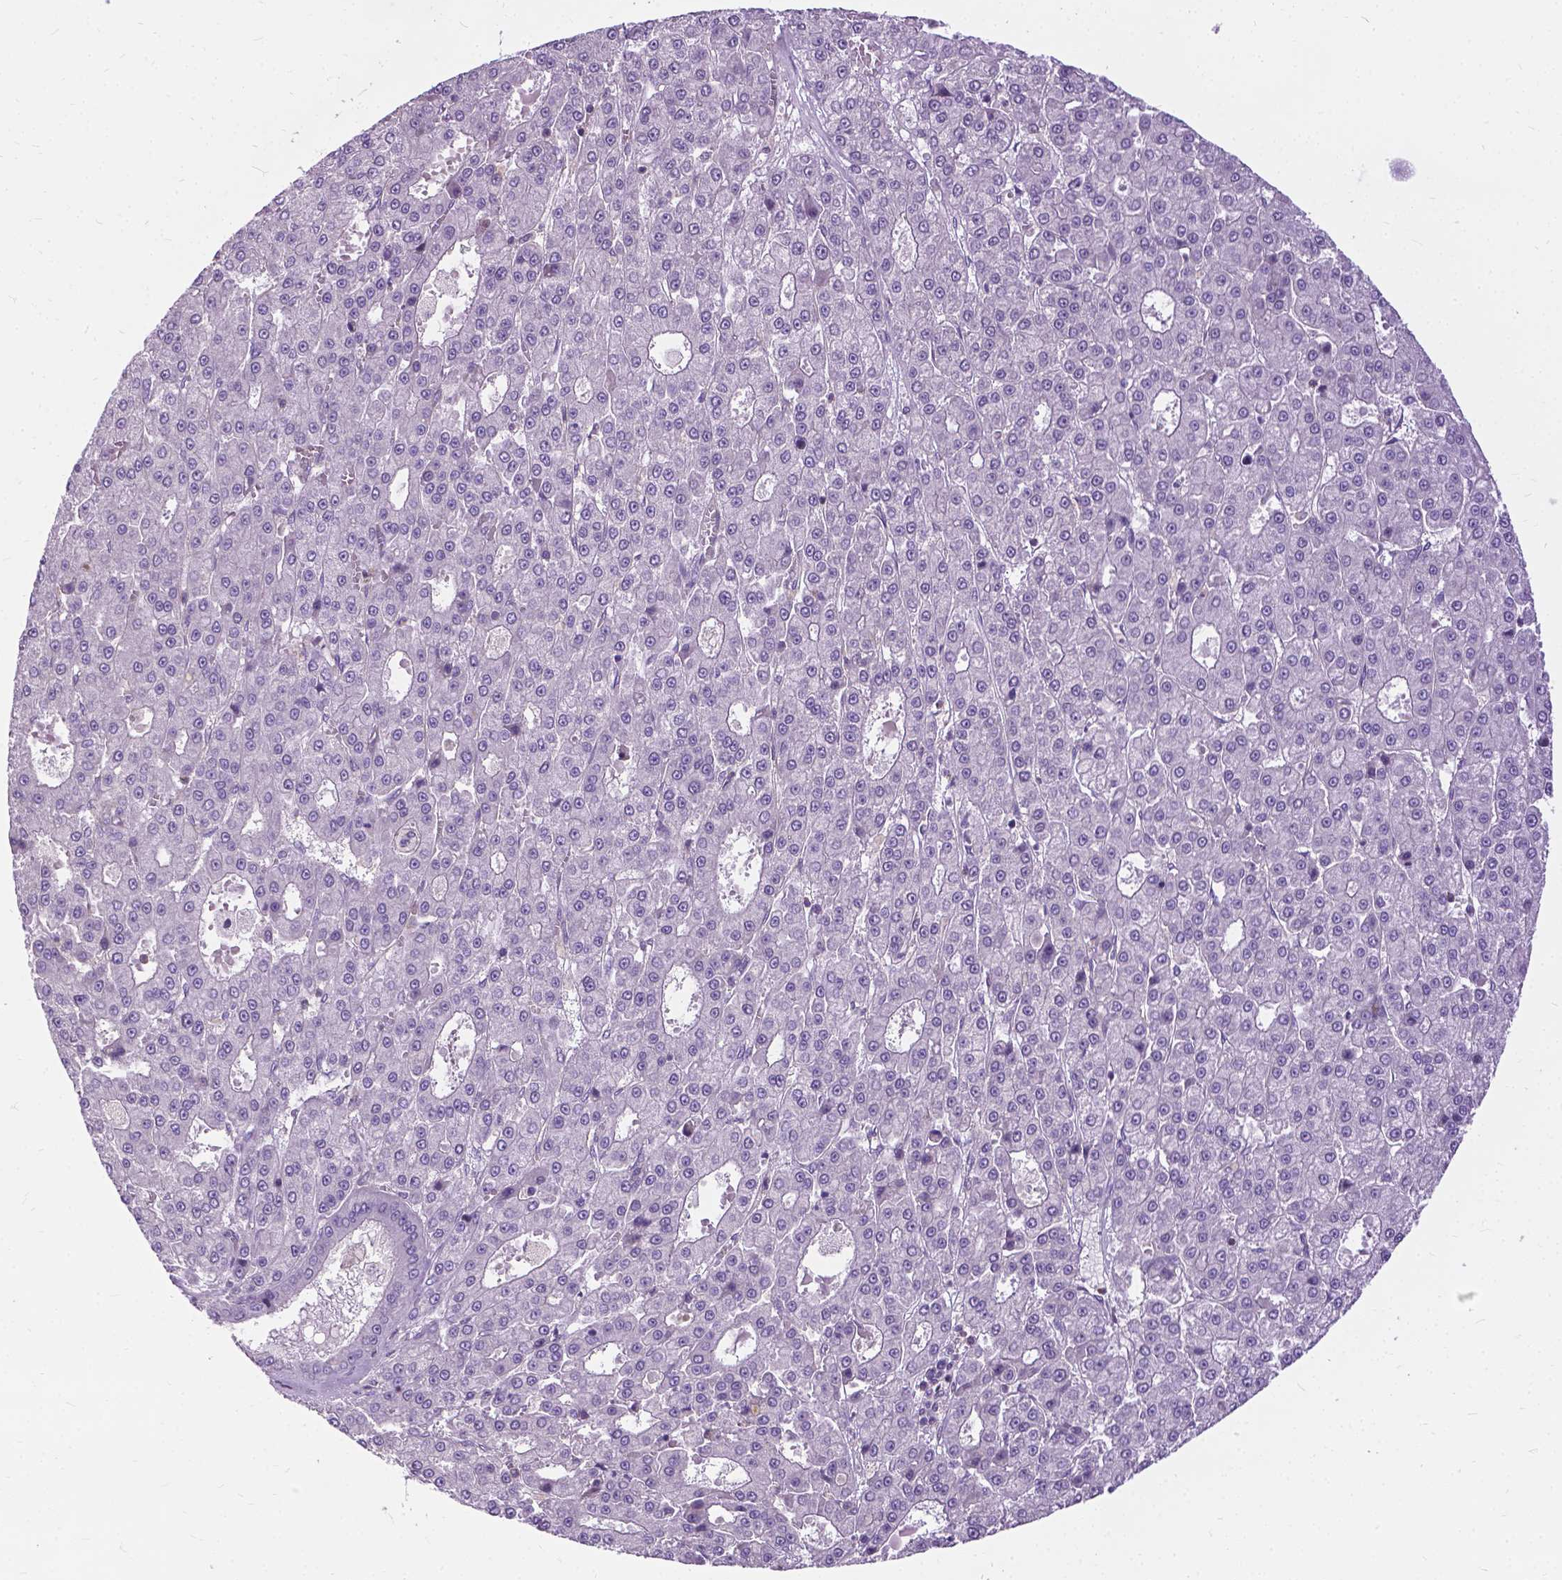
{"staining": {"intensity": "negative", "quantity": "none", "location": "none"}, "tissue": "liver cancer", "cell_type": "Tumor cells", "image_type": "cancer", "snomed": [{"axis": "morphology", "description": "Carcinoma, Hepatocellular, NOS"}, {"axis": "topography", "description": "Liver"}], "caption": "Hepatocellular carcinoma (liver) stained for a protein using immunohistochemistry exhibits no positivity tumor cells.", "gene": "JAK3", "patient": {"sex": "male", "age": 70}}